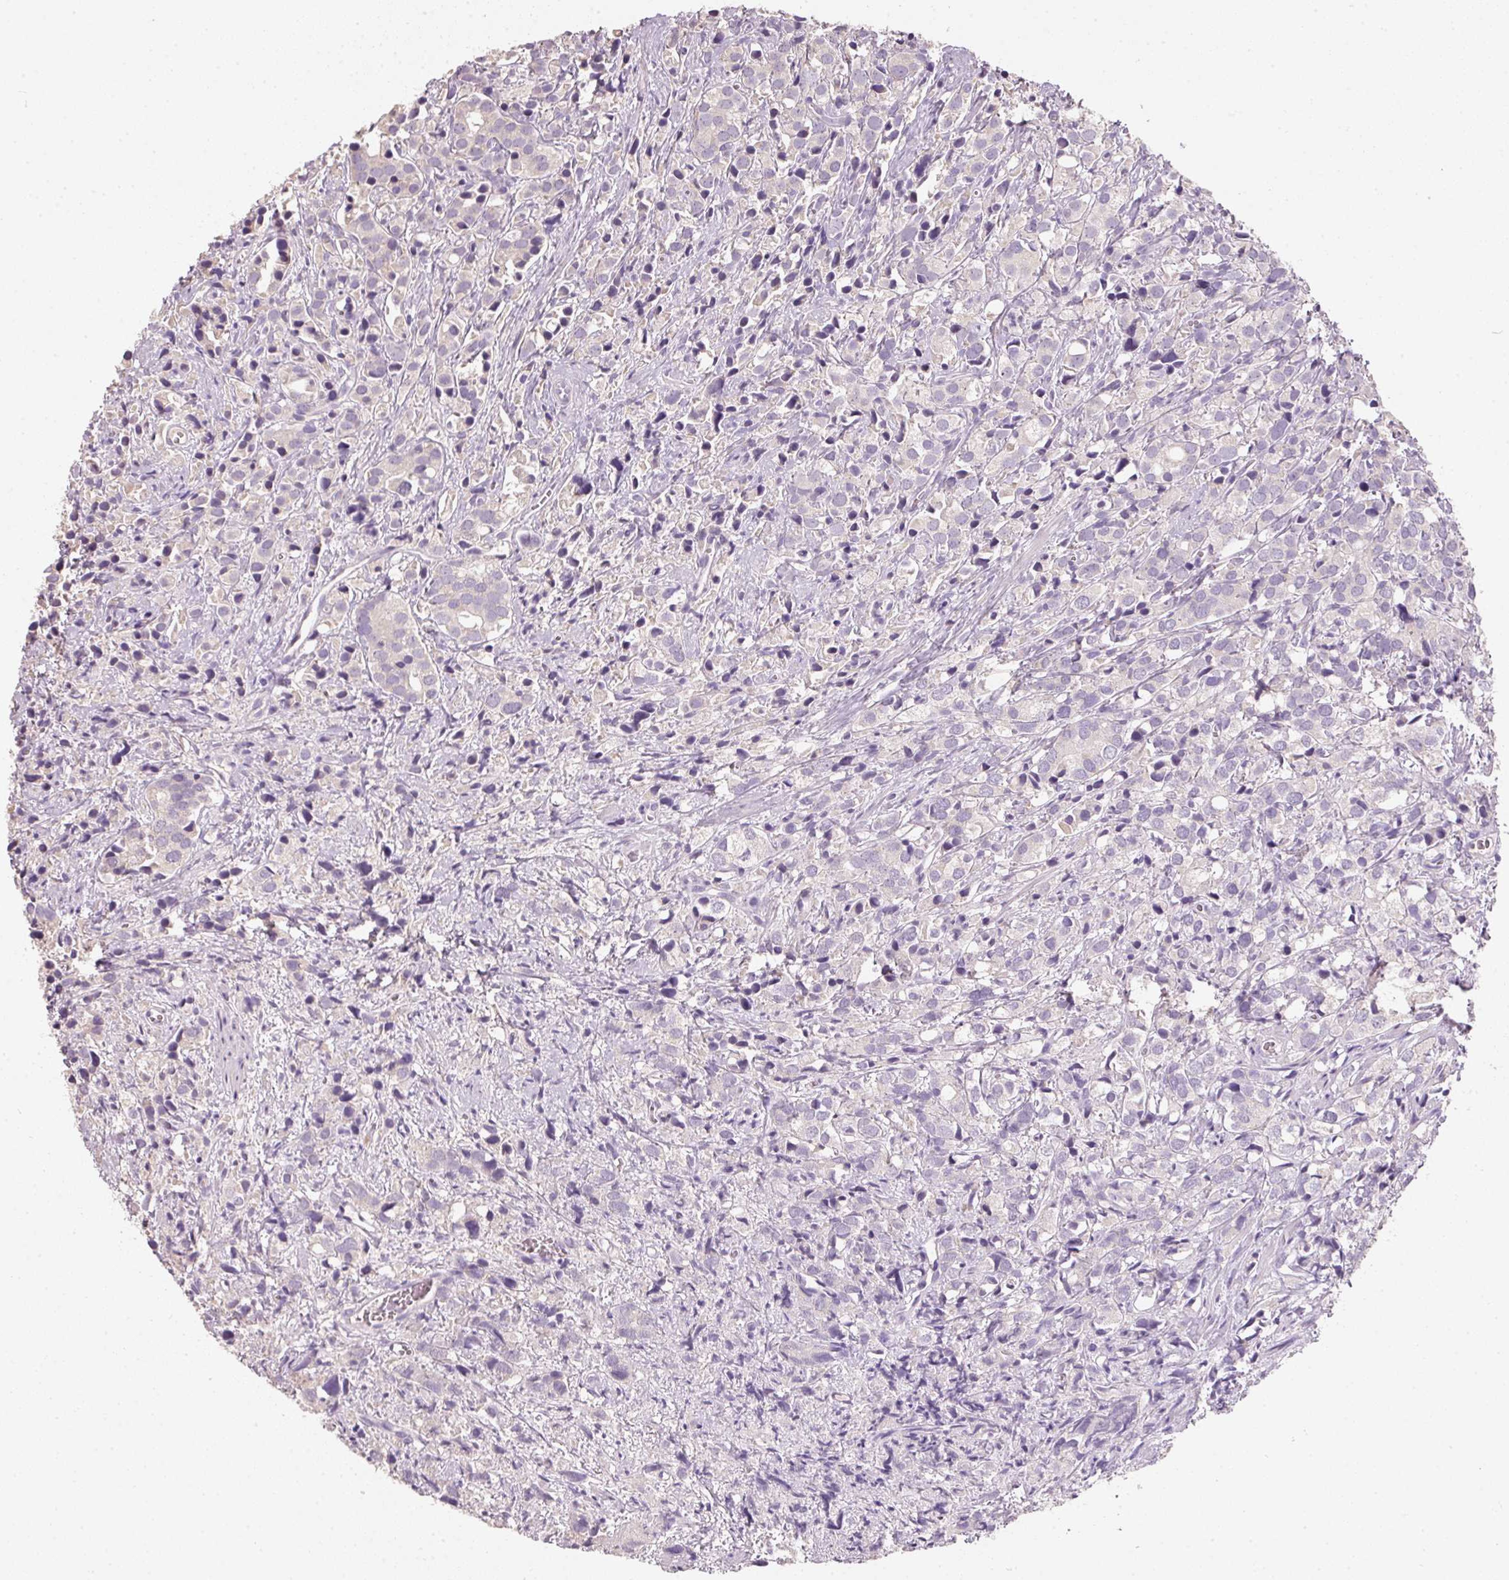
{"staining": {"intensity": "negative", "quantity": "none", "location": "none"}, "tissue": "prostate cancer", "cell_type": "Tumor cells", "image_type": "cancer", "snomed": [{"axis": "morphology", "description": "Adenocarcinoma, High grade"}, {"axis": "topography", "description": "Prostate"}], "caption": "Immunohistochemistry (IHC) photomicrograph of neoplastic tissue: human prostate cancer stained with DAB (3,3'-diaminobenzidine) displays no significant protein expression in tumor cells. Brightfield microscopy of immunohistochemistry (IHC) stained with DAB (3,3'-diaminobenzidine) (brown) and hematoxylin (blue), captured at high magnification.", "gene": "HSD17B1", "patient": {"sex": "male", "age": 86}}